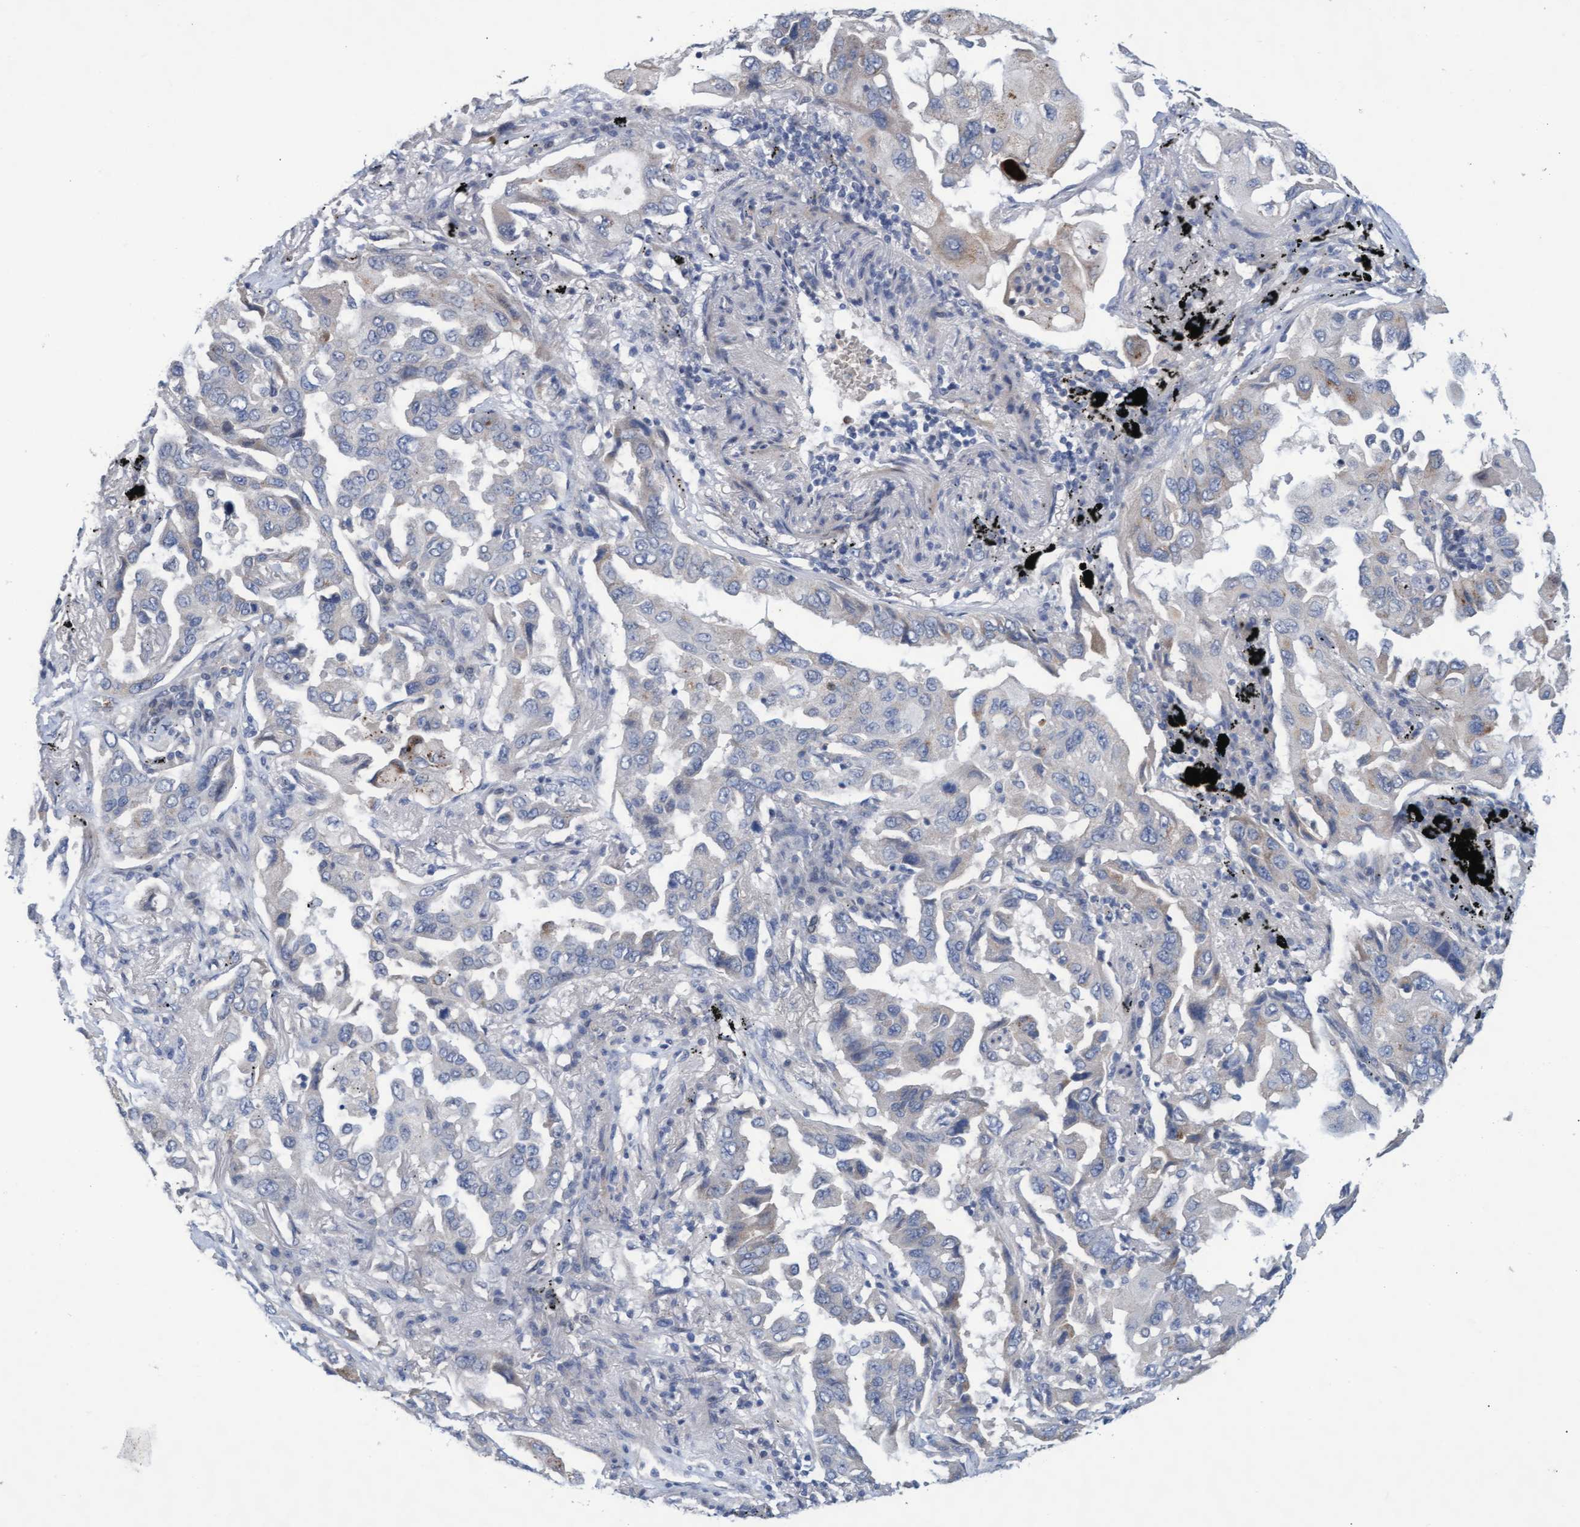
{"staining": {"intensity": "negative", "quantity": "none", "location": "none"}, "tissue": "lung cancer", "cell_type": "Tumor cells", "image_type": "cancer", "snomed": [{"axis": "morphology", "description": "Adenocarcinoma, NOS"}, {"axis": "topography", "description": "Lung"}], "caption": "This is a histopathology image of immunohistochemistry staining of lung cancer, which shows no staining in tumor cells. (DAB (3,3'-diaminobenzidine) IHC, high magnification).", "gene": "ABCF2", "patient": {"sex": "female", "age": 65}}